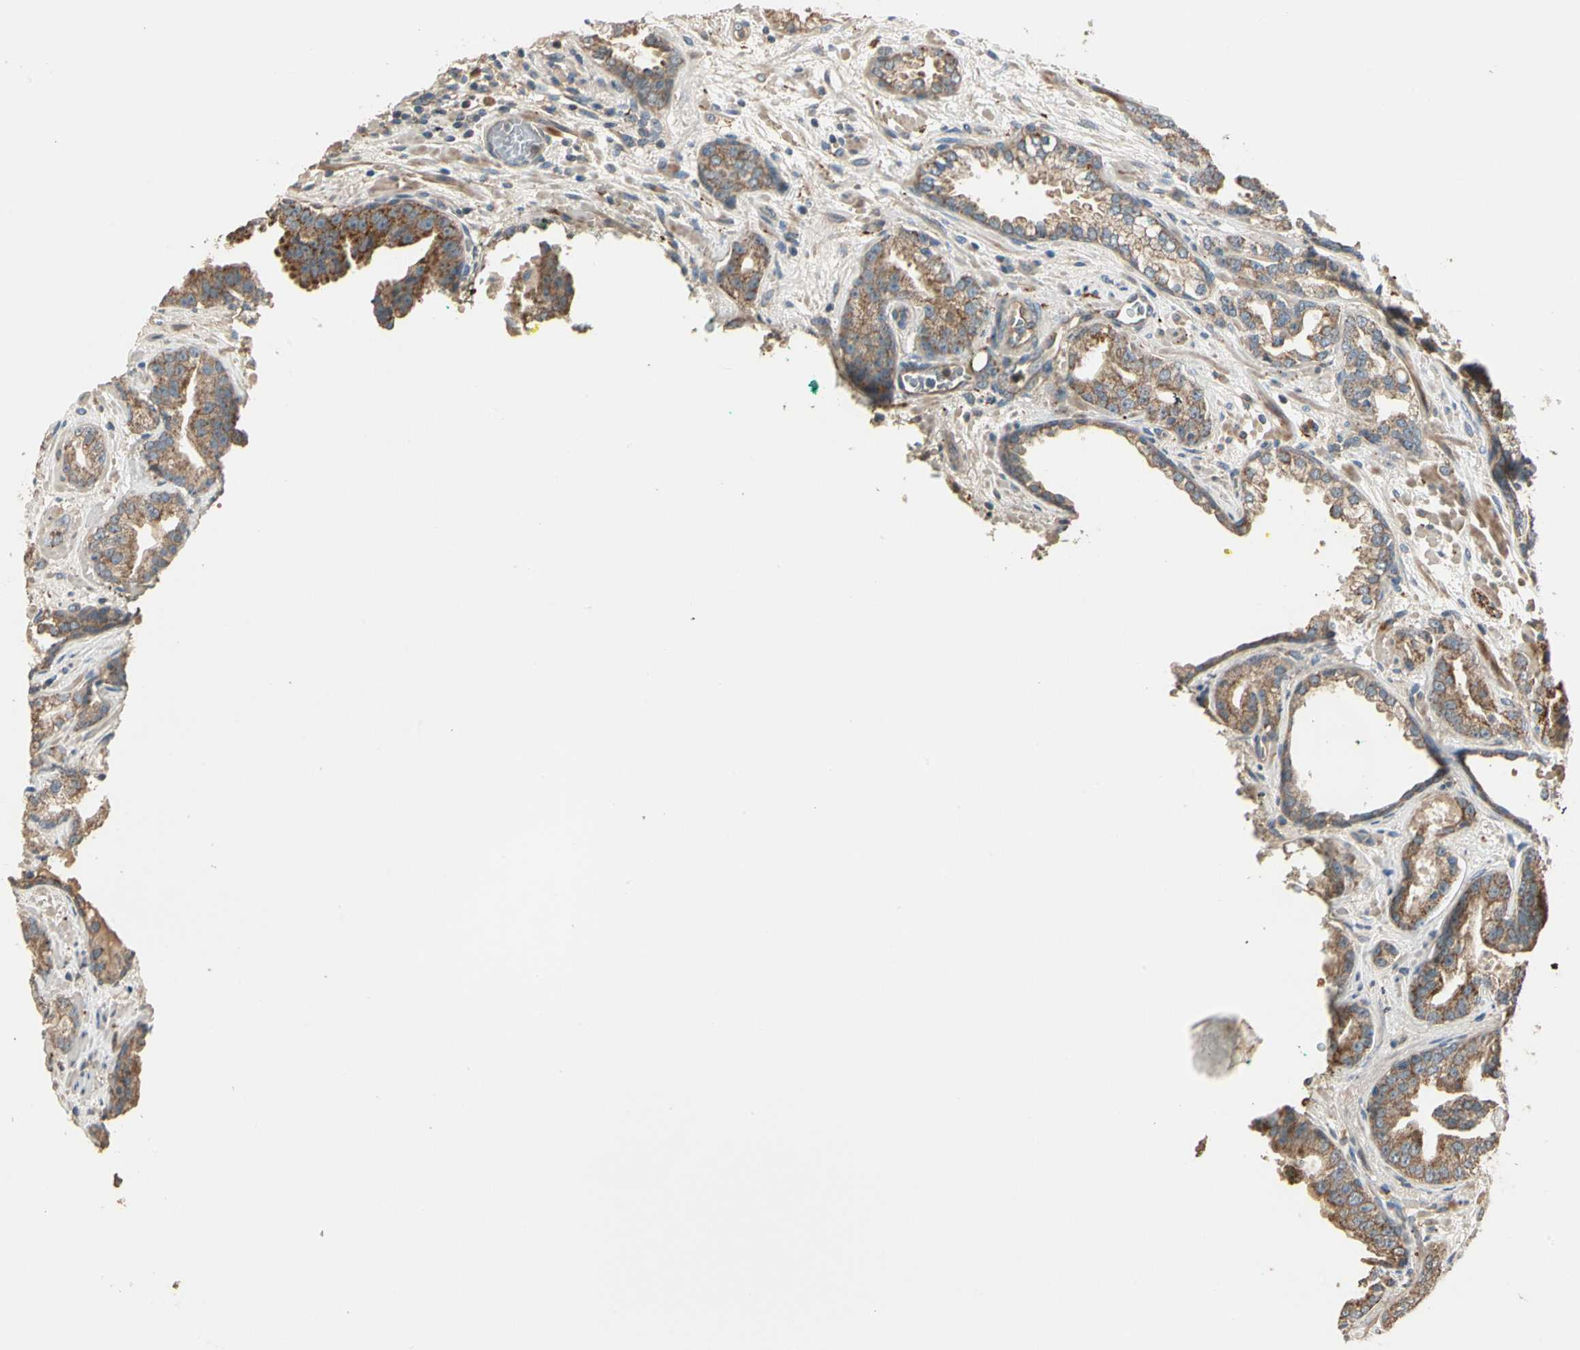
{"staining": {"intensity": "moderate", "quantity": ">75%", "location": "cytoplasmic/membranous"}, "tissue": "prostate cancer", "cell_type": "Tumor cells", "image_type": "cancer", "snomed": [{"axis": "morphology", "description": "Adenocarcinoma, Low grade"}, {"axis": "topography", "description": "Prostate"}], "caption": "Immunohistochemical staining of human low-grade adenocarcinoma (prostate) exhibits medium levels of moderate cytoplasmic/membranous expression in approximately >75% of tumor cells.", "gene": "TNFRSF21", "patient": {"sex": "male", "age": 63}}